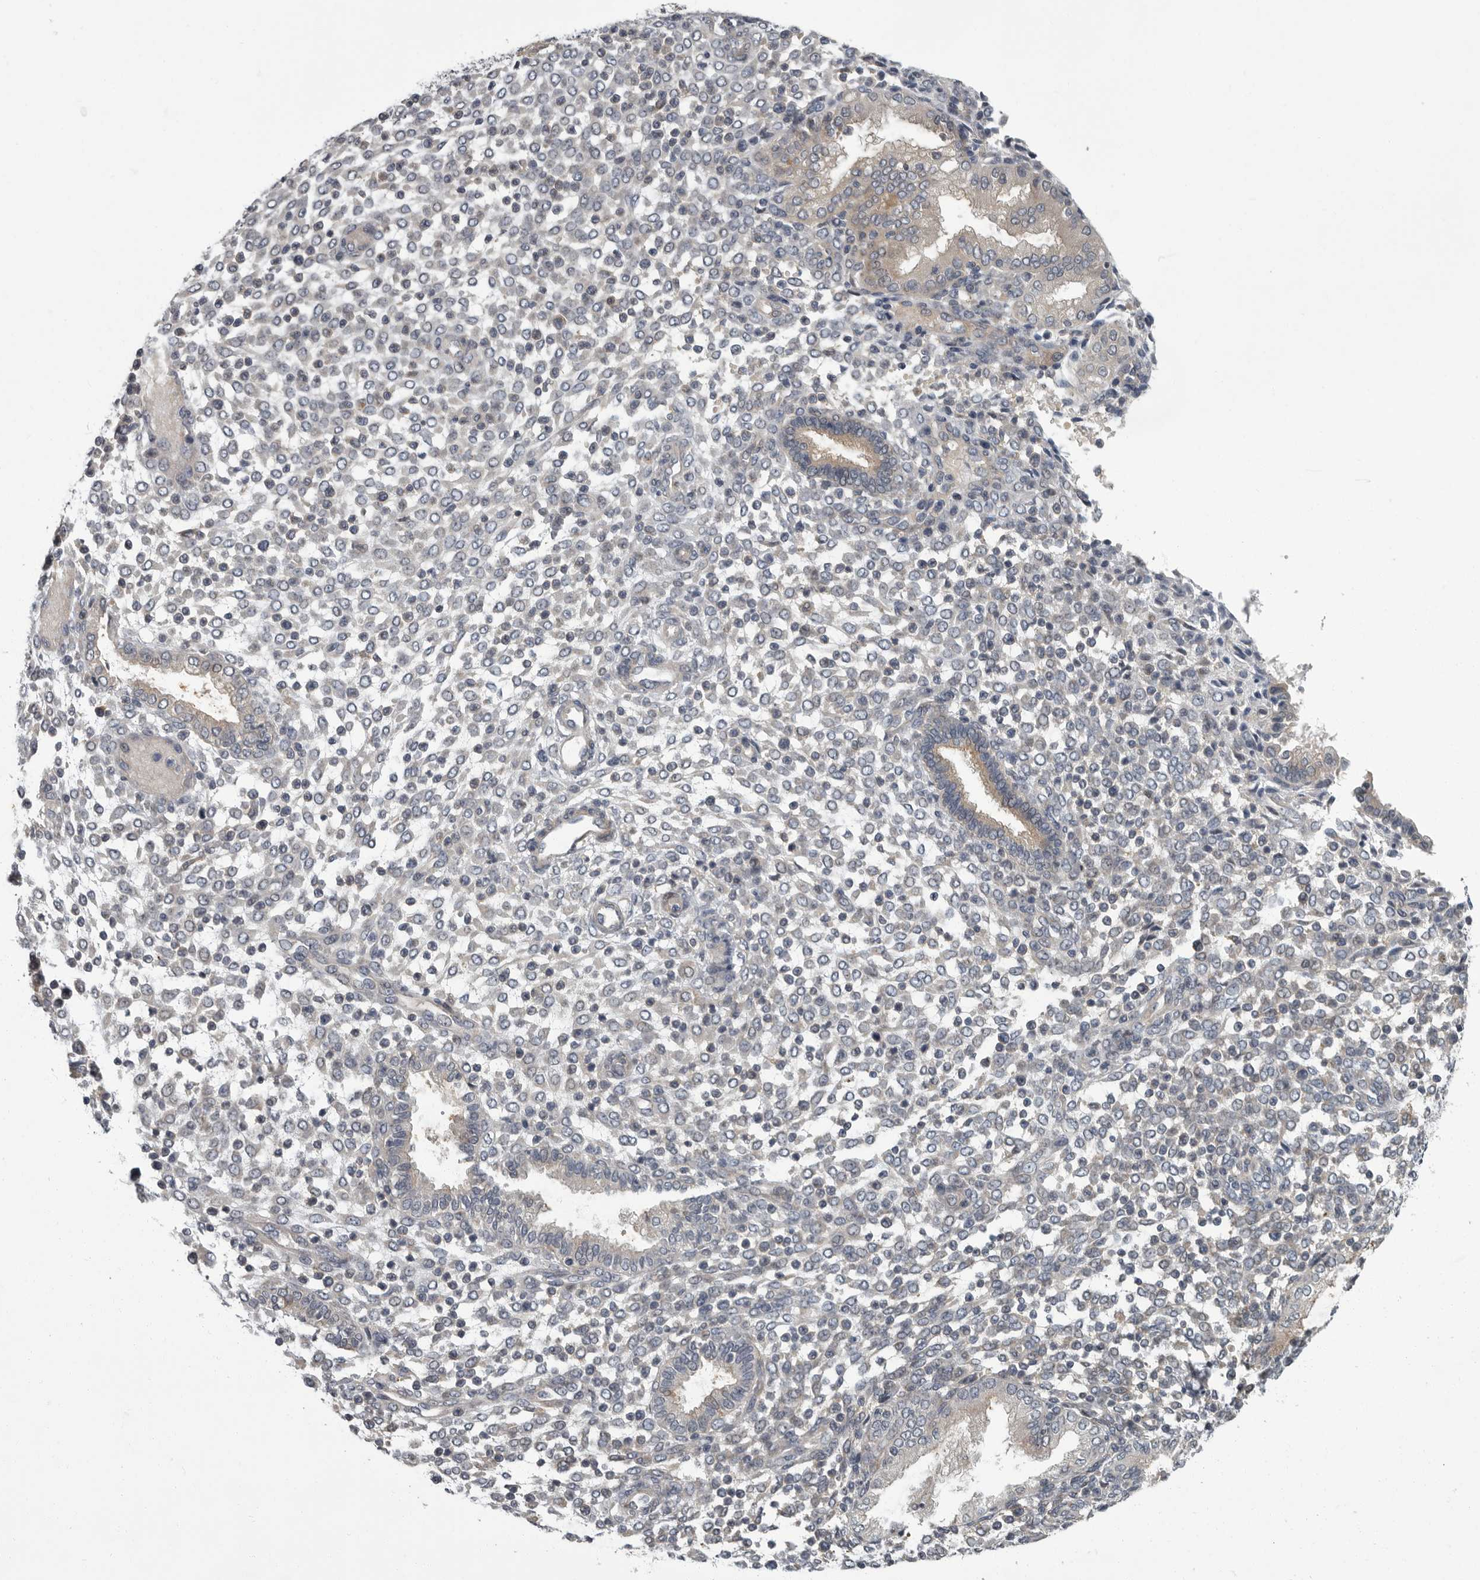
{"staining": {"intensity": "negative", "quantity": "none", "location": "none"}, "tissue": "endometrium", "cell_type": "Cells in endometrial stroma", "image_type": "normal", "snomed": [{"axis": "morphology", "description": "Normal tissue, NOS"}, {"axis": "topography", "description": "Endometrium"}], "caption": "This is an IHC photomicrograph of unremarkable endometrium. There is no staining in cells in endometrial stroma.", "gene": "PDE7A", "patient": {"sex": "female", "age": 53}}